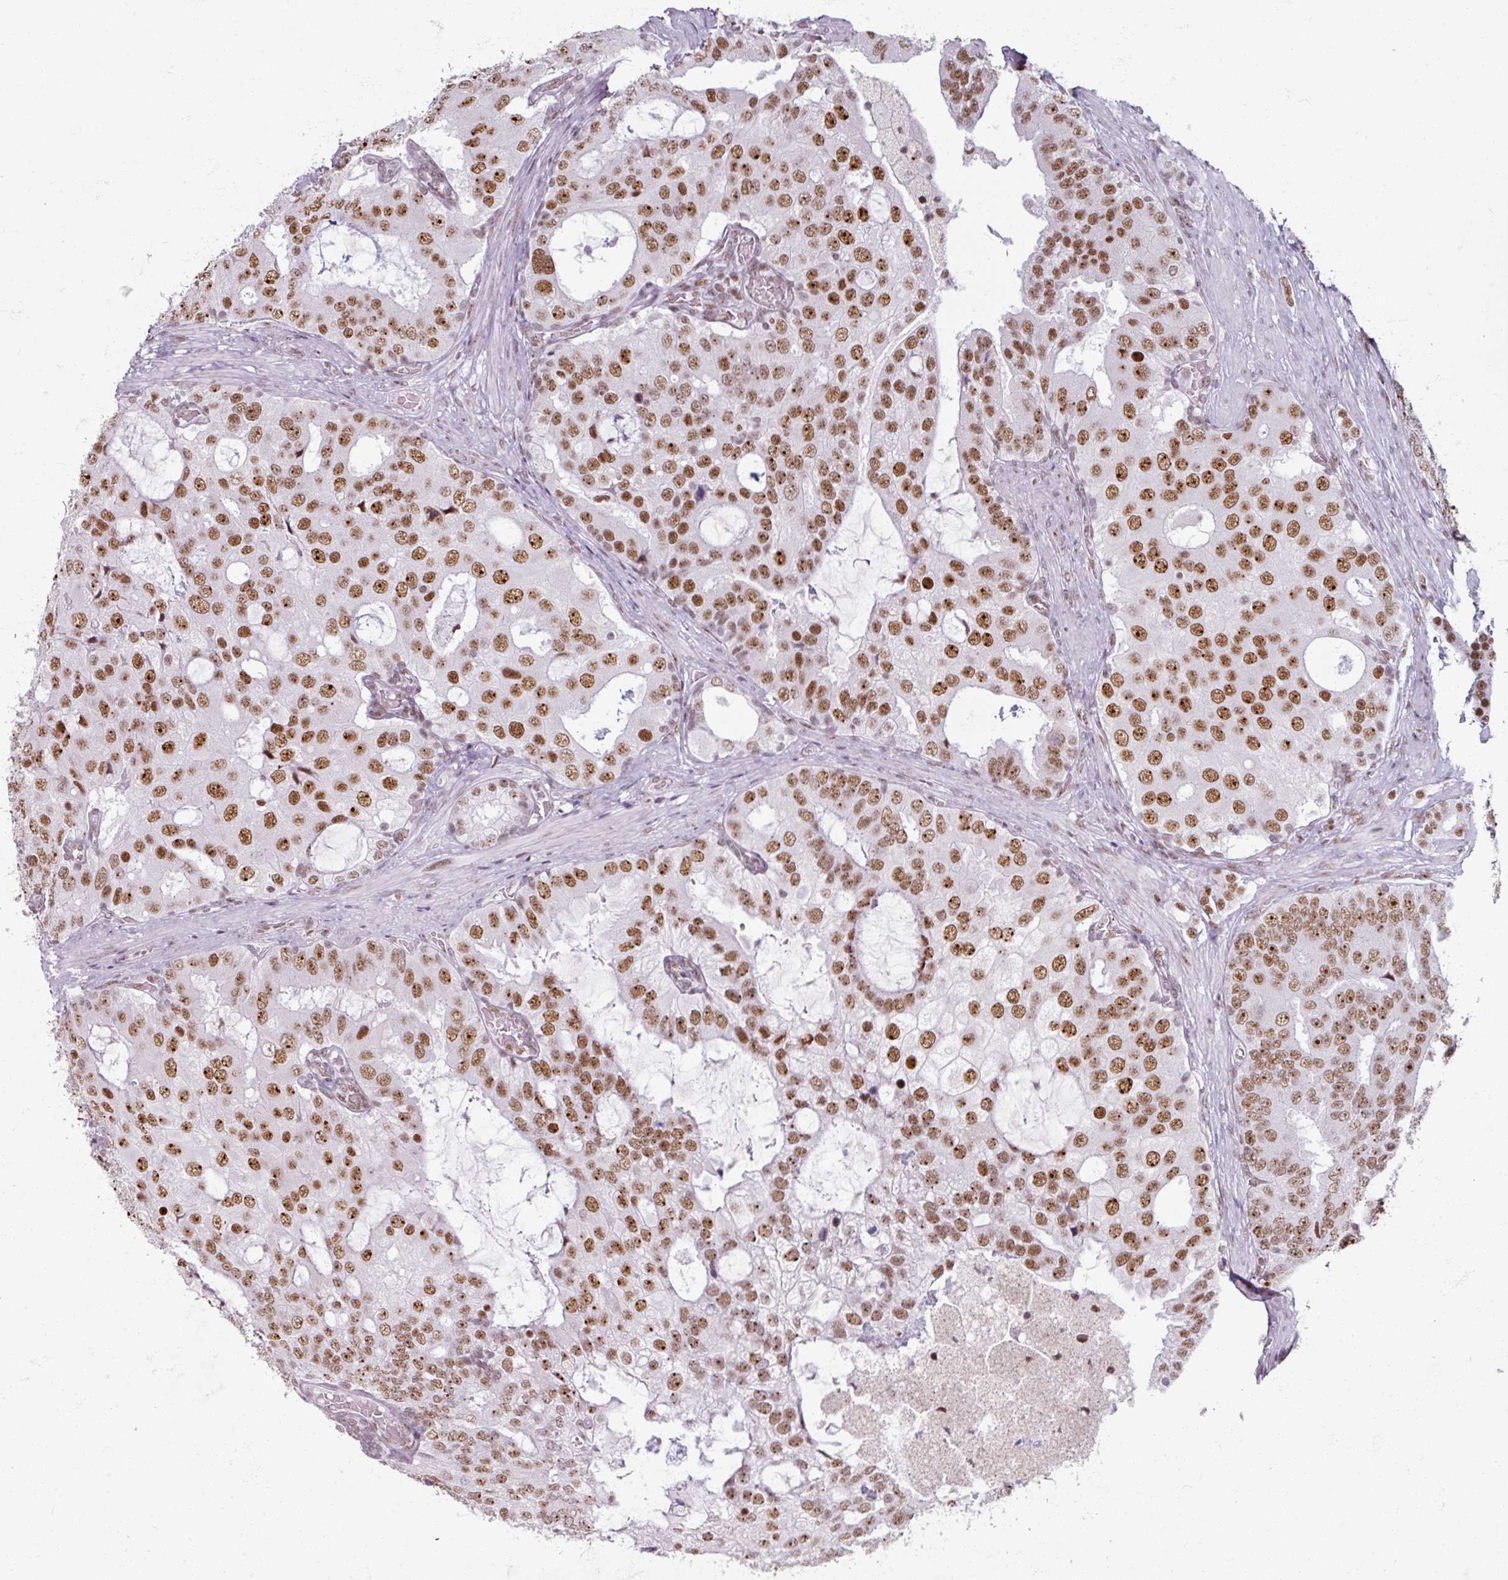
{"staining": {"intensity": "moderate", "quantity": ">75%", "location": "nuclear"}, "tissue": "prostate cancer", "cell_type": "Tumor cells", "image_type": "cancer", "snomed": [{"axis": "morphology", "description": "Adenocarcinoma, High grade"}, {"axis": "topography", "description": "Prostate"}], "caption": "Prostate cancer (high-grade adenocarcinoma) tissue exhibits moderate nuclear staining in about >75% of tumor cells, visualized by immunohistochemistry.", "gene": "ADAR", "patient": {"sex": "male", "age": 55}}